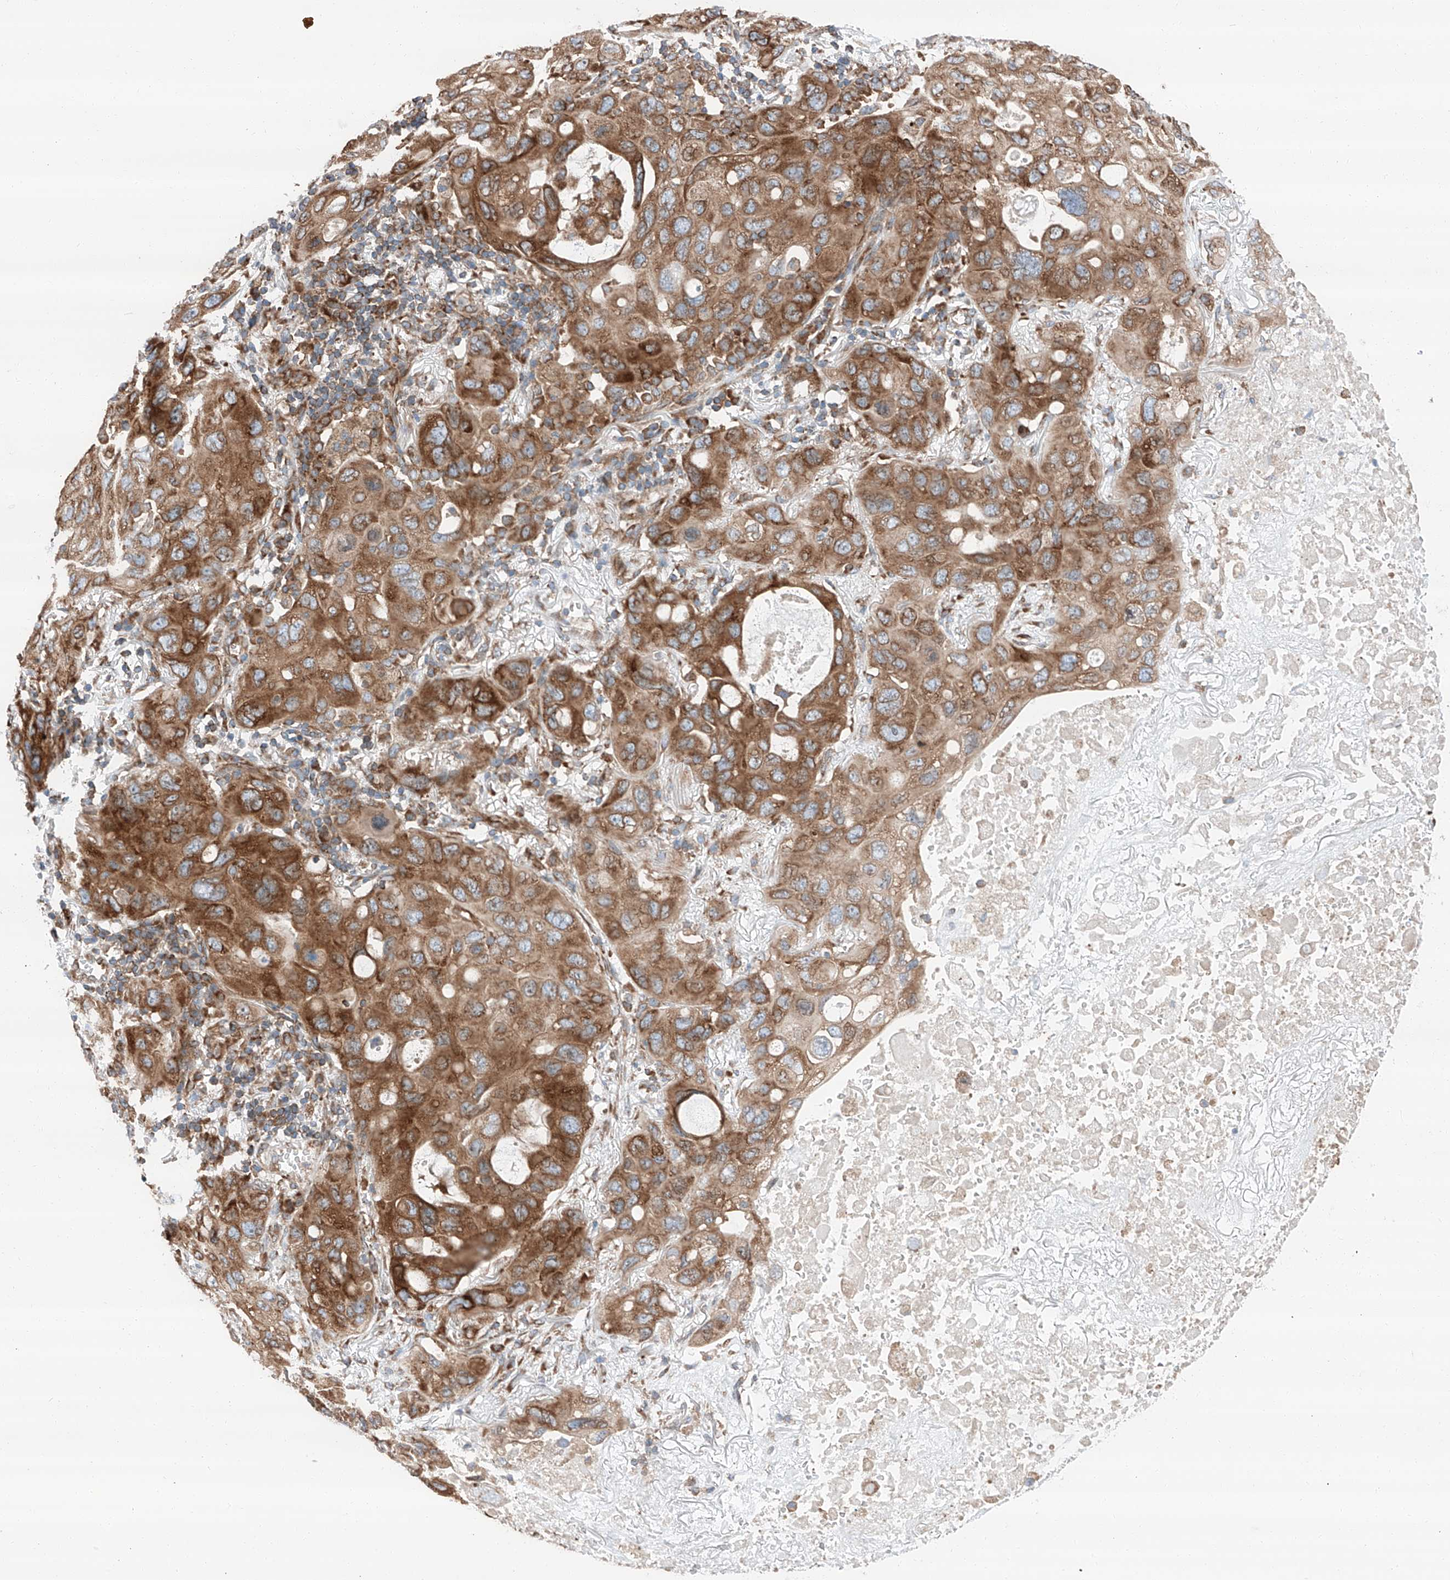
{"staining": {"intensity": "moderate", "quantity": ">75%", "location": "cytoplasmic/membranous"}, "tissue": "lung cancer", "cell_type": "Tumor cells", "image_type": "cancer", "snomed": [{"axis": "morphology", "description": "Squamous cell carcinoma, NOS"}, {"axis": "topography", "description": "Lung"}], "caption": "Tumor cells reveal moderate cytoplasmic/membranous staining in approximately >75% of cells in lung cancer.", "gene": "ZC3H15", "patient": {"sex": "female", "age": 73}}